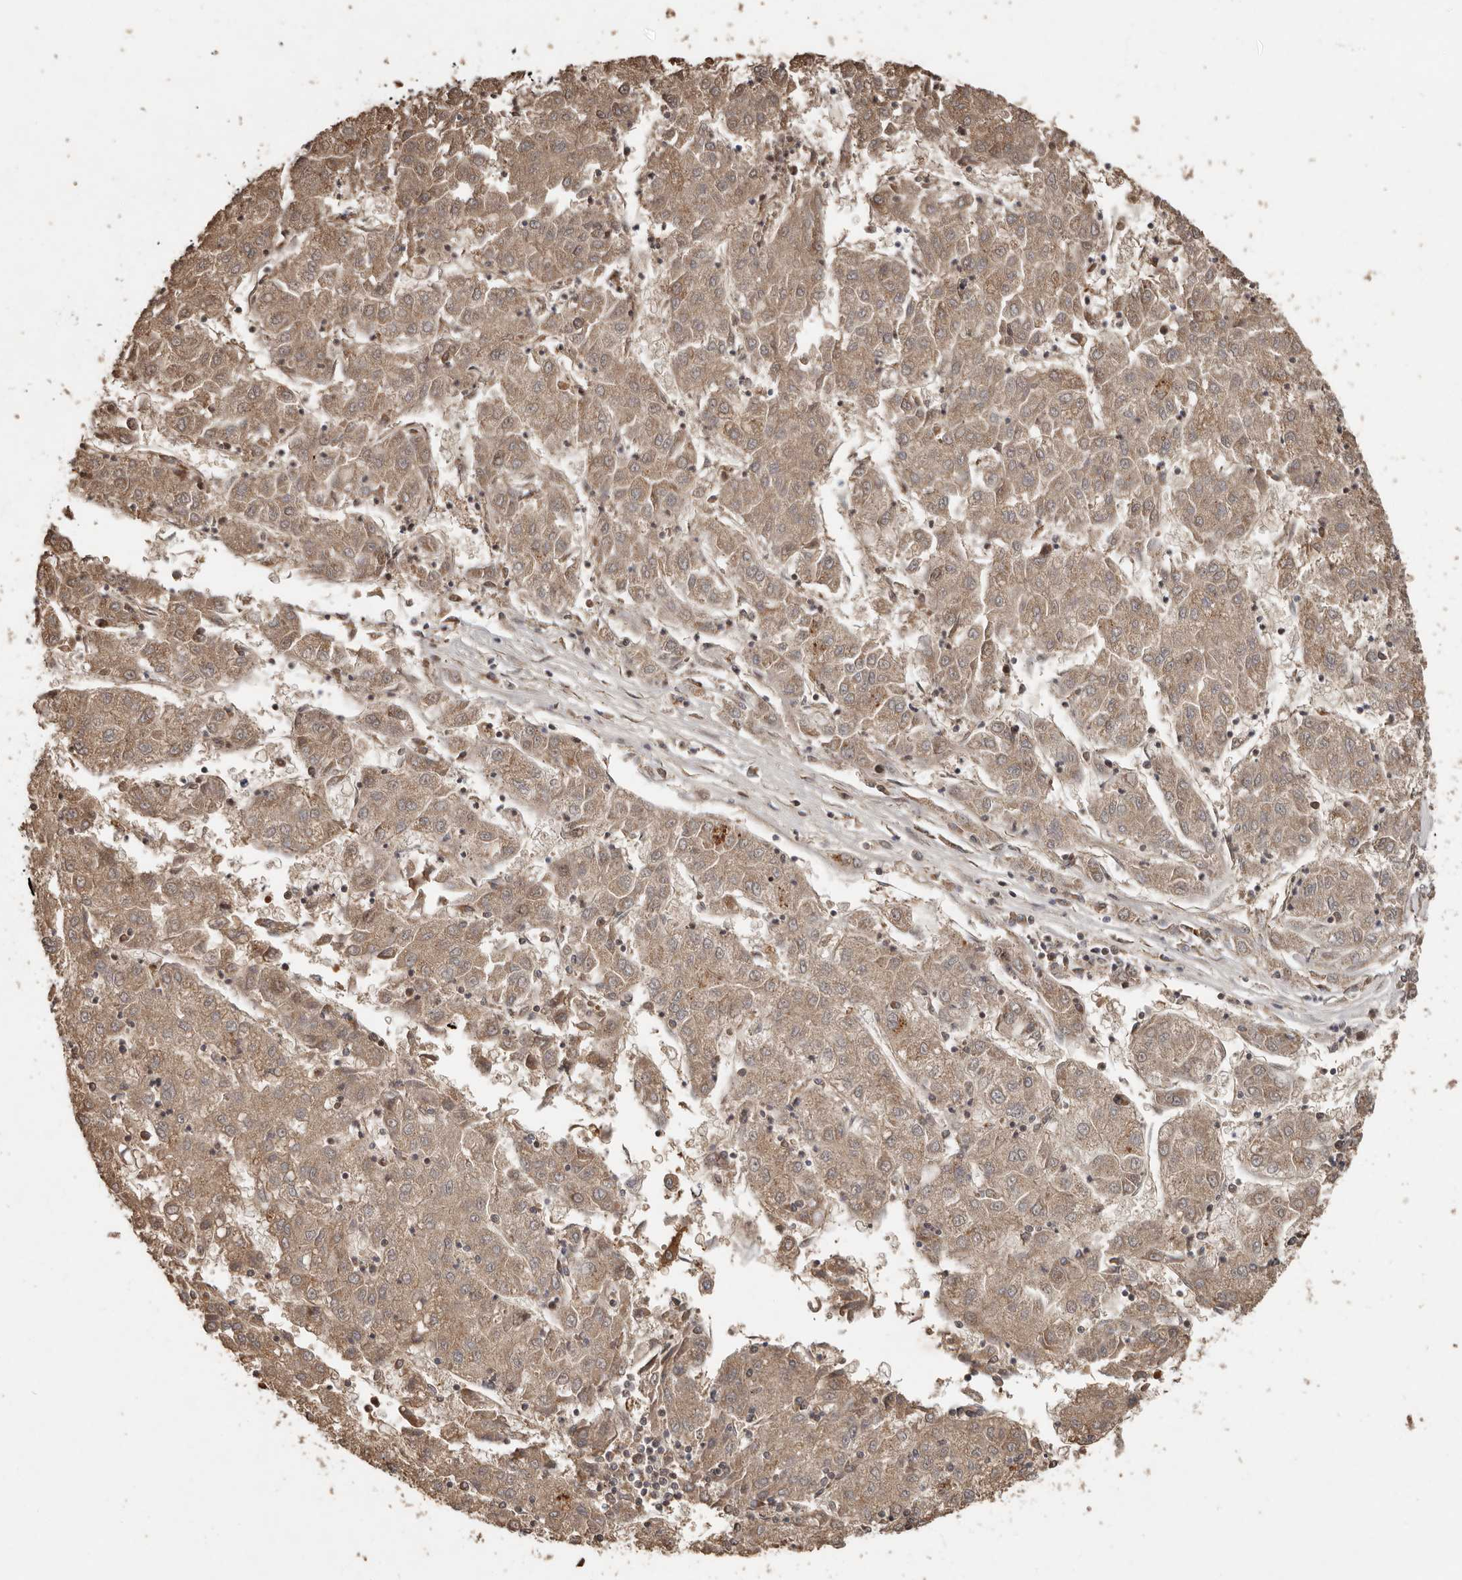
{"staining": {"intensity": "moderate", "quantity": ">75%", "location": "cytoplasmic/membranous"}, "tissue": "liver cancer", "cell_type": "Tumor cells", "image_type": "cancer", "snomed": [{"axis": "morphology", "description": "Carcinoma, Hepatocellular, NOS"}, {"axis": "topography", "description": "Liver"}], "caption": "This image exhibits immunohistochemistry staining of human liver cancer (hepatocellular carcinoma), with medium moderate cytoplasmic/membranous expression in approximately >75% of tumor cells.", "gene": "KIF26B", "patient": {"sex": "male", "age": 72}}